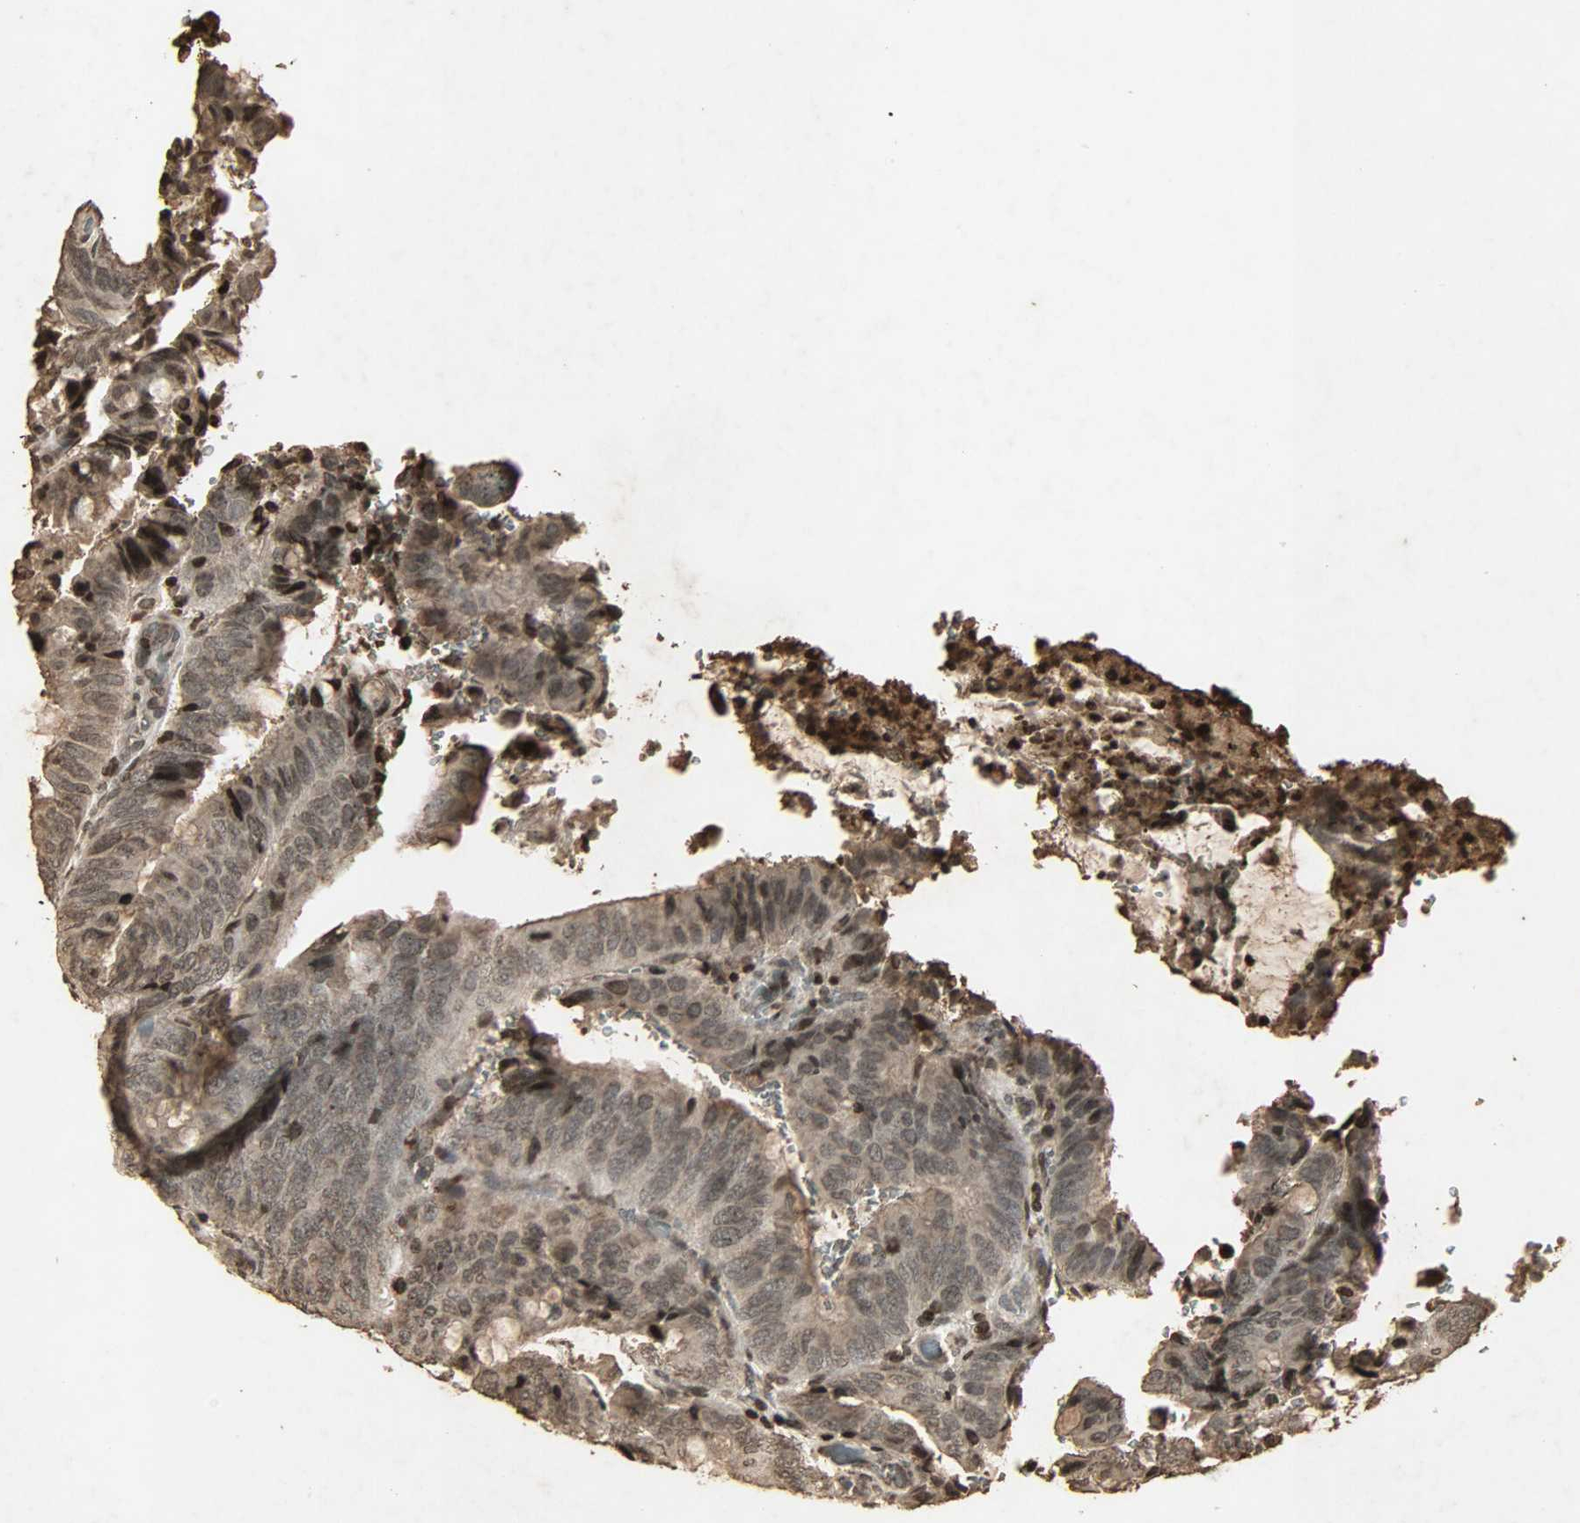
{"staining": {"intensity": "weak", "quantity": ">75%", "location": "cytoplasmic/membranous,nuclear"}, "tissue": "colorectal cancer", "cell_type": "Tumor cells", "image_type": "cancer", "snomed": [{"axis": "morphology", "description": "Normal tissue, NOS"}, {"axis": "morphology", "description": "Adenocarcinoma, NOS"}, {"axis": "topography", "description": "Rectum"}, {"axis": "topography", "description": "Peripheral nerve tissue"}], "caption": "The immunohistochemical stain shows weak cytoplasmic/membranous and nuclear positivity in tumor cells of adenocarcinoma (colorectal) tissue.", "gene": "PPP3R1", "patient": {"sex": "male", "age": 92}}